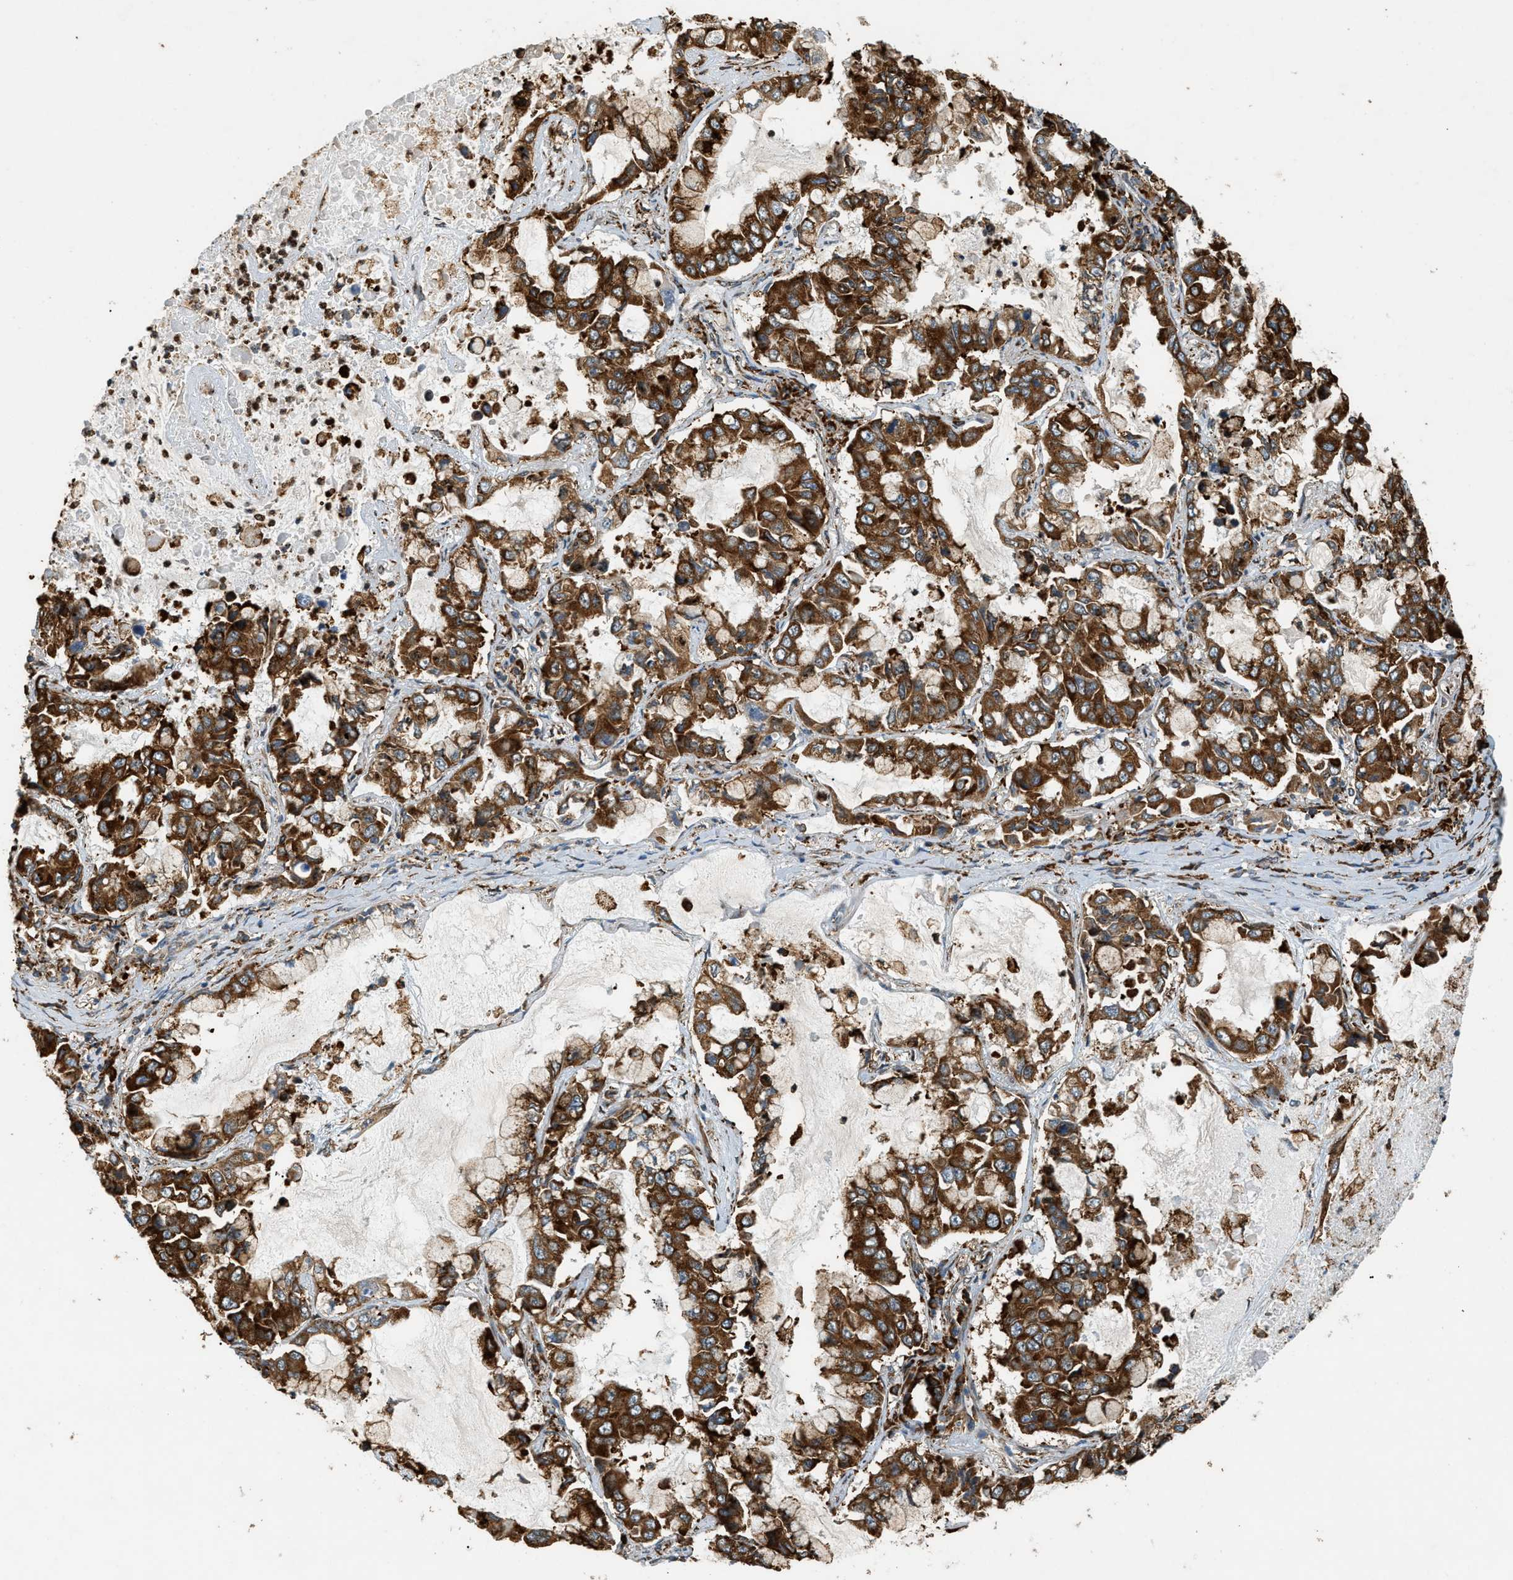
{"staining": {"intensity": "strong", "quantity": ">75%", "location": "cytoplasmic/membranous"}, "tissue": "lung cancer", "cell_type": "Tumor cells", "image_type": "cancer", "snomed": [{"axis": "morphology", "description": "Adenocarcinoma, NOS"}, {"axis": "topography", "description": "Lung"}], "caption": "Adenocarcinoma (lung) was stained to show a protein in brown. There is high levels of strong cytoplasmic/membranous expression in approximately >75% of tumor cells.", "gene": "SEMA4D", "patient": {"sex": "male", "age": 64}}